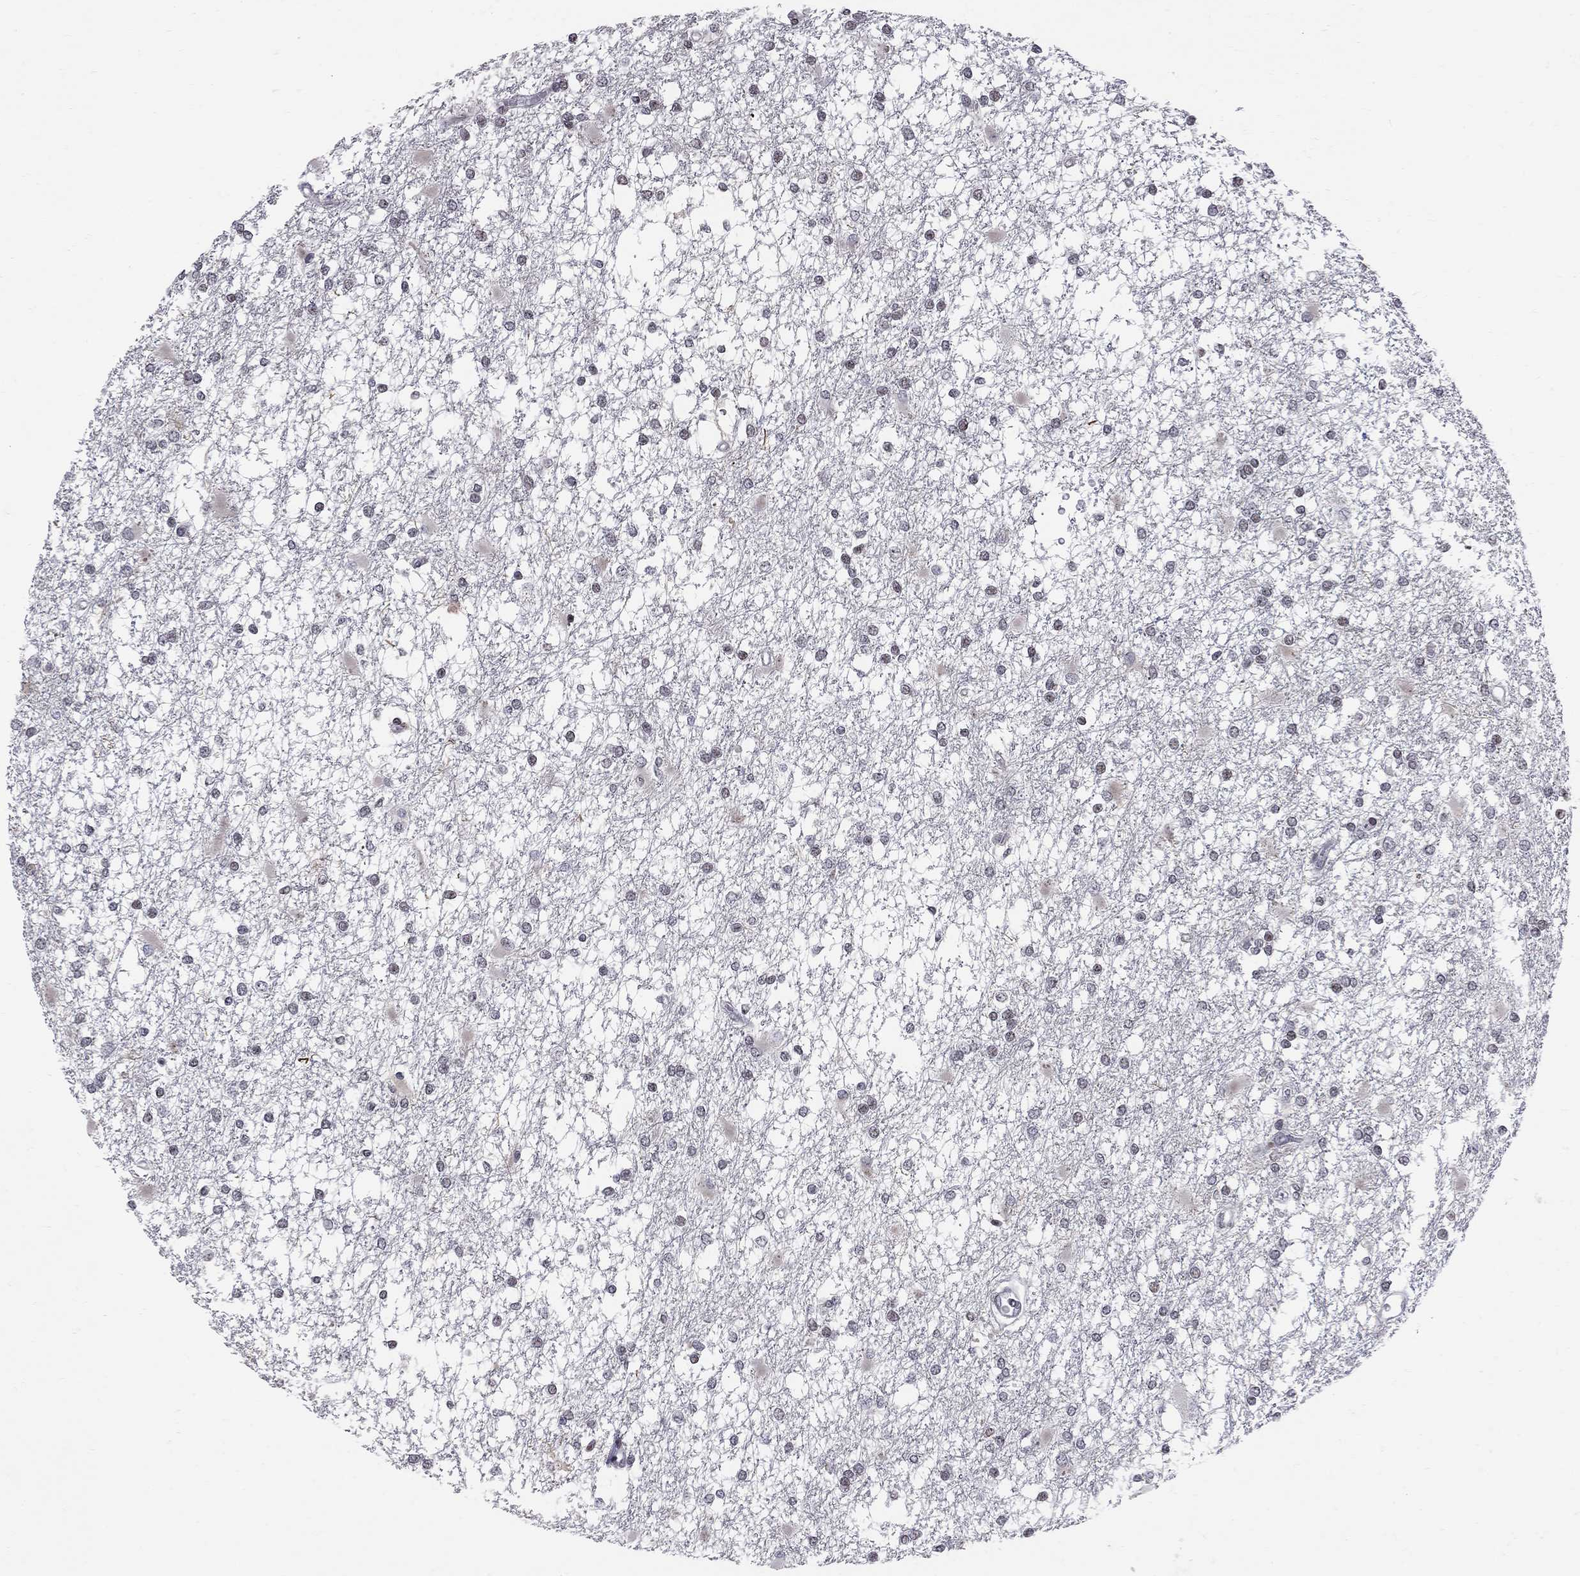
{"staining": {"intensity": "weak", "quantity": "<25%", "location": "nuclear"}, "tissue": "glioma", "cell_type": "Tumor cells", "image_type": "cancer", "snomed": [{"axis": "morphology", "description": "Glioma, malignant, High grade"}, {"axis": "topography", "description": "Cerebral cortex"}], "caption": "DAB immunohistochemical staining of human malignant glioma (high-grade) shows no significant expression in tumor cells.", "gene": "RNASEH2C", "patient": {"sex": "male", "age": 79}}